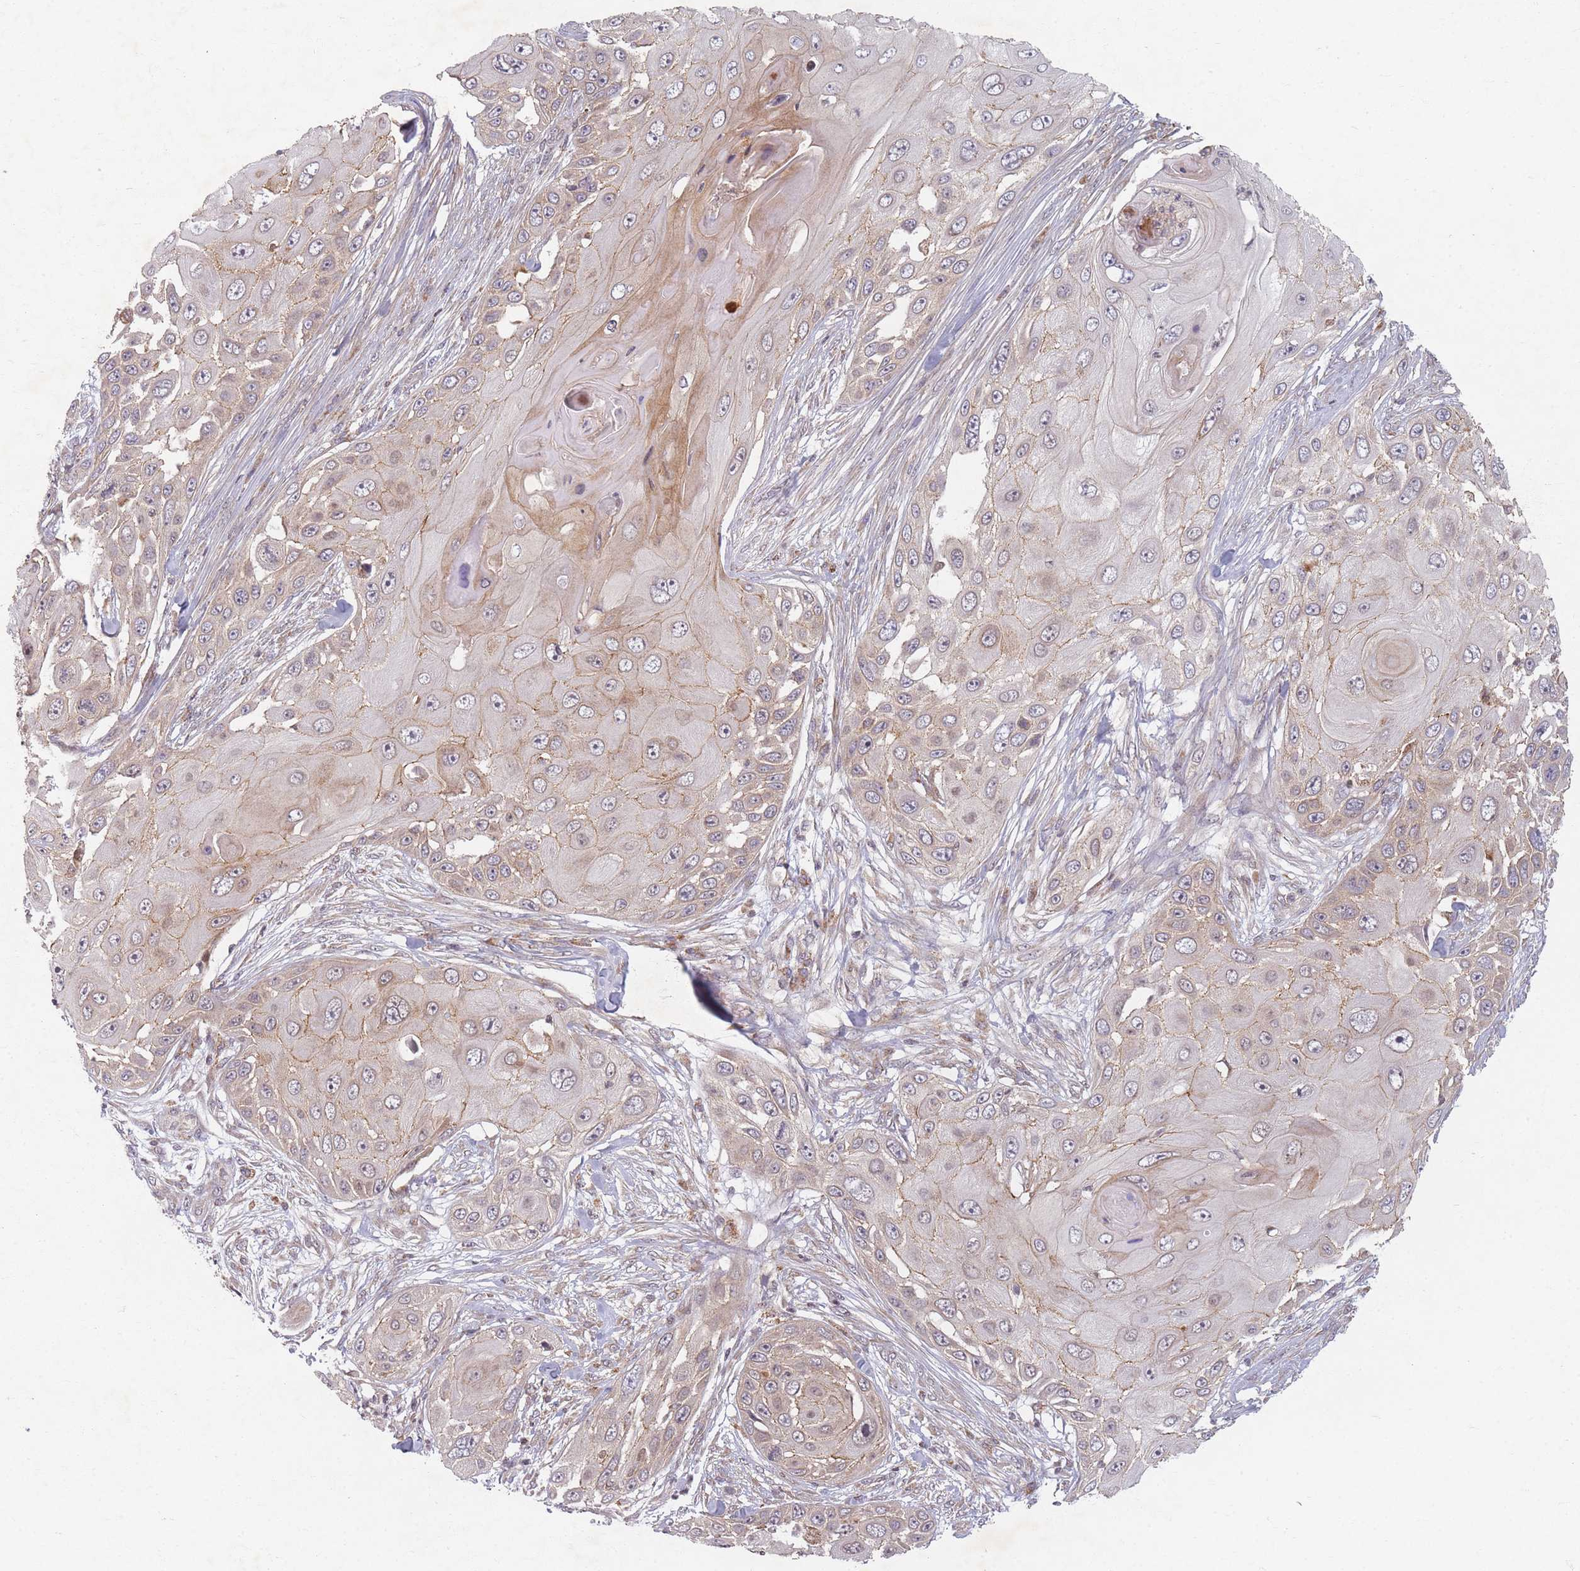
{"staining": {"intensity": "weak", "quantity": "25%-75%", "location": "cytoplasmic/membranous"}, "tissue": "skin cancer", "cell_type": "Tumor cells", "image_type": "cancer", "snomed": [{"axis": "morphology", "description": "Squamous cell carcinoma, NOS"}, {"axis": "topography", "description": "Skin"}], "caption": "Skin cancer (squamous cell carcinoma) stained with immunohistochemistry demonstrates weak cytoplasmic/membranous staining in about 25%-75% of tumor cells. Nuclei are stained in blue.", "gene": "RADX", "patient": {"sex": "female", "age": 44}}